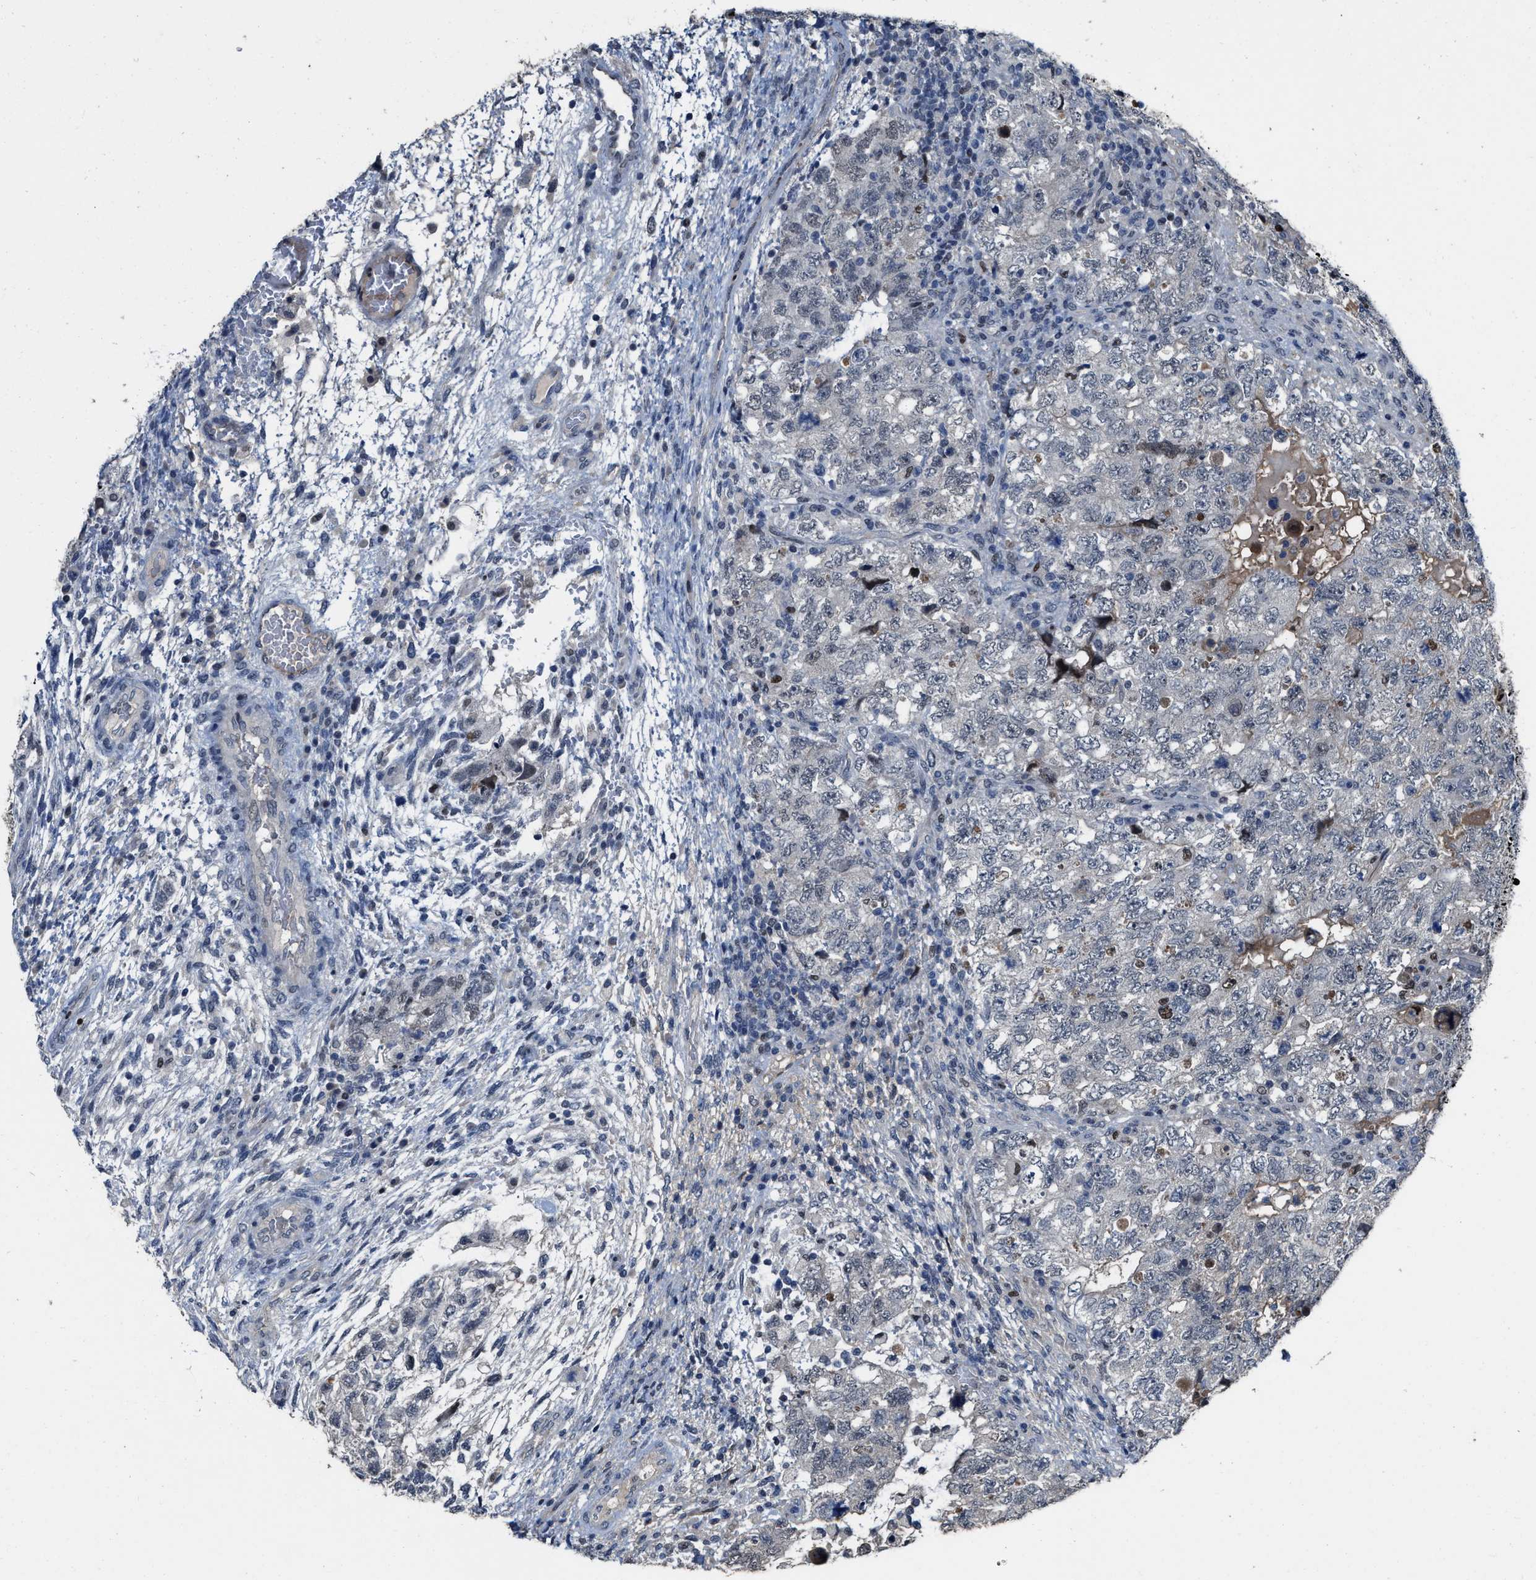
{"staining": {"intensity": "negative", "quantity": "none", "location": "none"}, "tissue": "testis cancer", "cell_type": "Tumor cells", "image_type": "cancer", "snomed": [{"axis": "morphology", "description": "Carcinoma, Embryonal, NOS"}, {"axis": "topography", "description": "Testis"}], "caption": "Testis cancer stained for a protein using immunohistochemistry demonstrates no positivity tumor cells.", "gene": "ZNF20", "patient": {"sex": "male", "age": 36}}